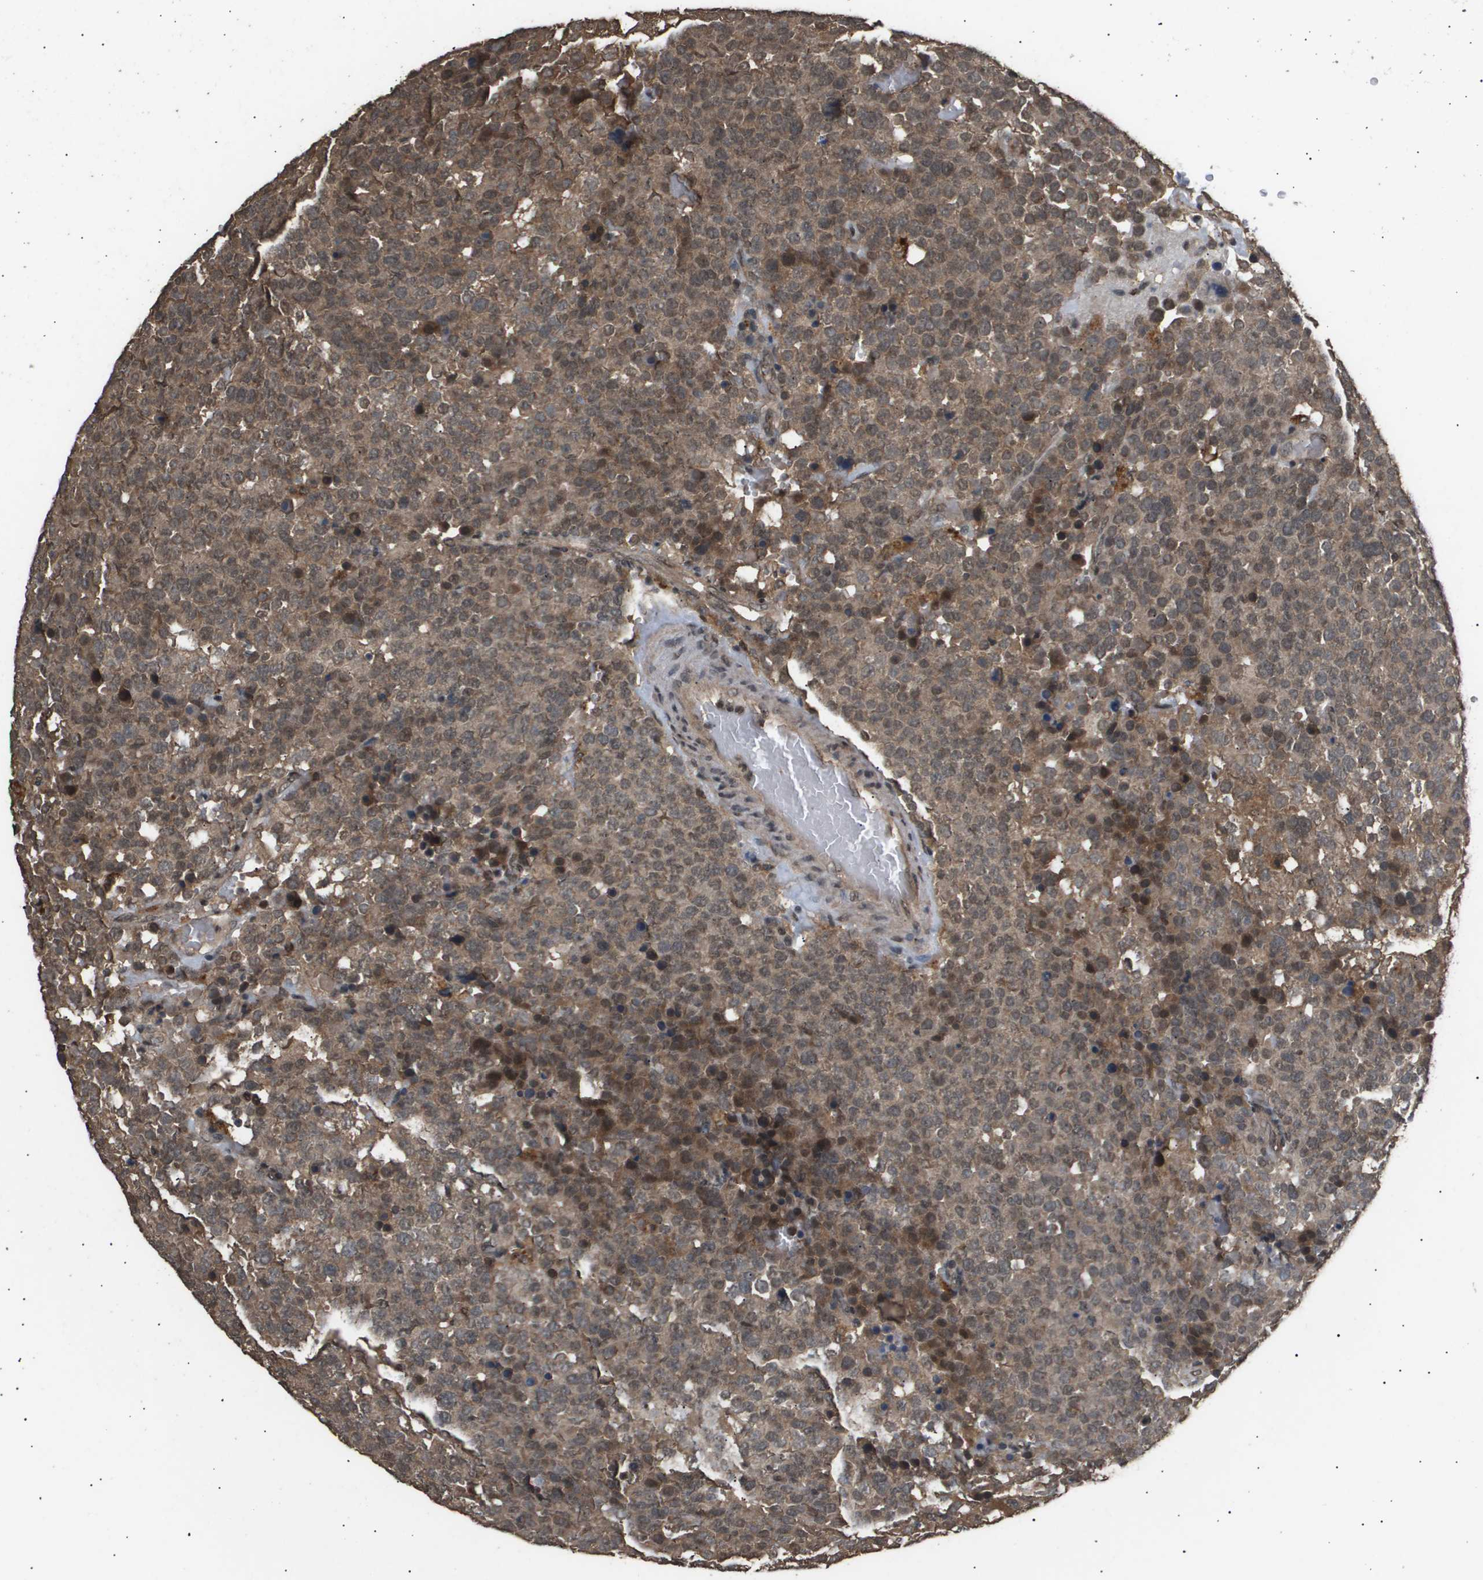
{"staining": {"intensity": "moderate", "quantity": ">75%", "location": "cytoplasmic/membranous,nuclear"}, "tissue": "testis cancer", "cell_type": "Tumor cells", "image_type": "cancer", "snomed": [{"axis": "morphology", "description": "Seminoma, NOS"}, {"axis": "topography", "description": "Testis"}], "caption": "A brown stain labels moderate cytoplasmic/membranous and nuclear positivity of a protein in human seminoma (testis) tumor cells.", "gene": "ING1", "patient": {"sex": "male", "age": 71}}